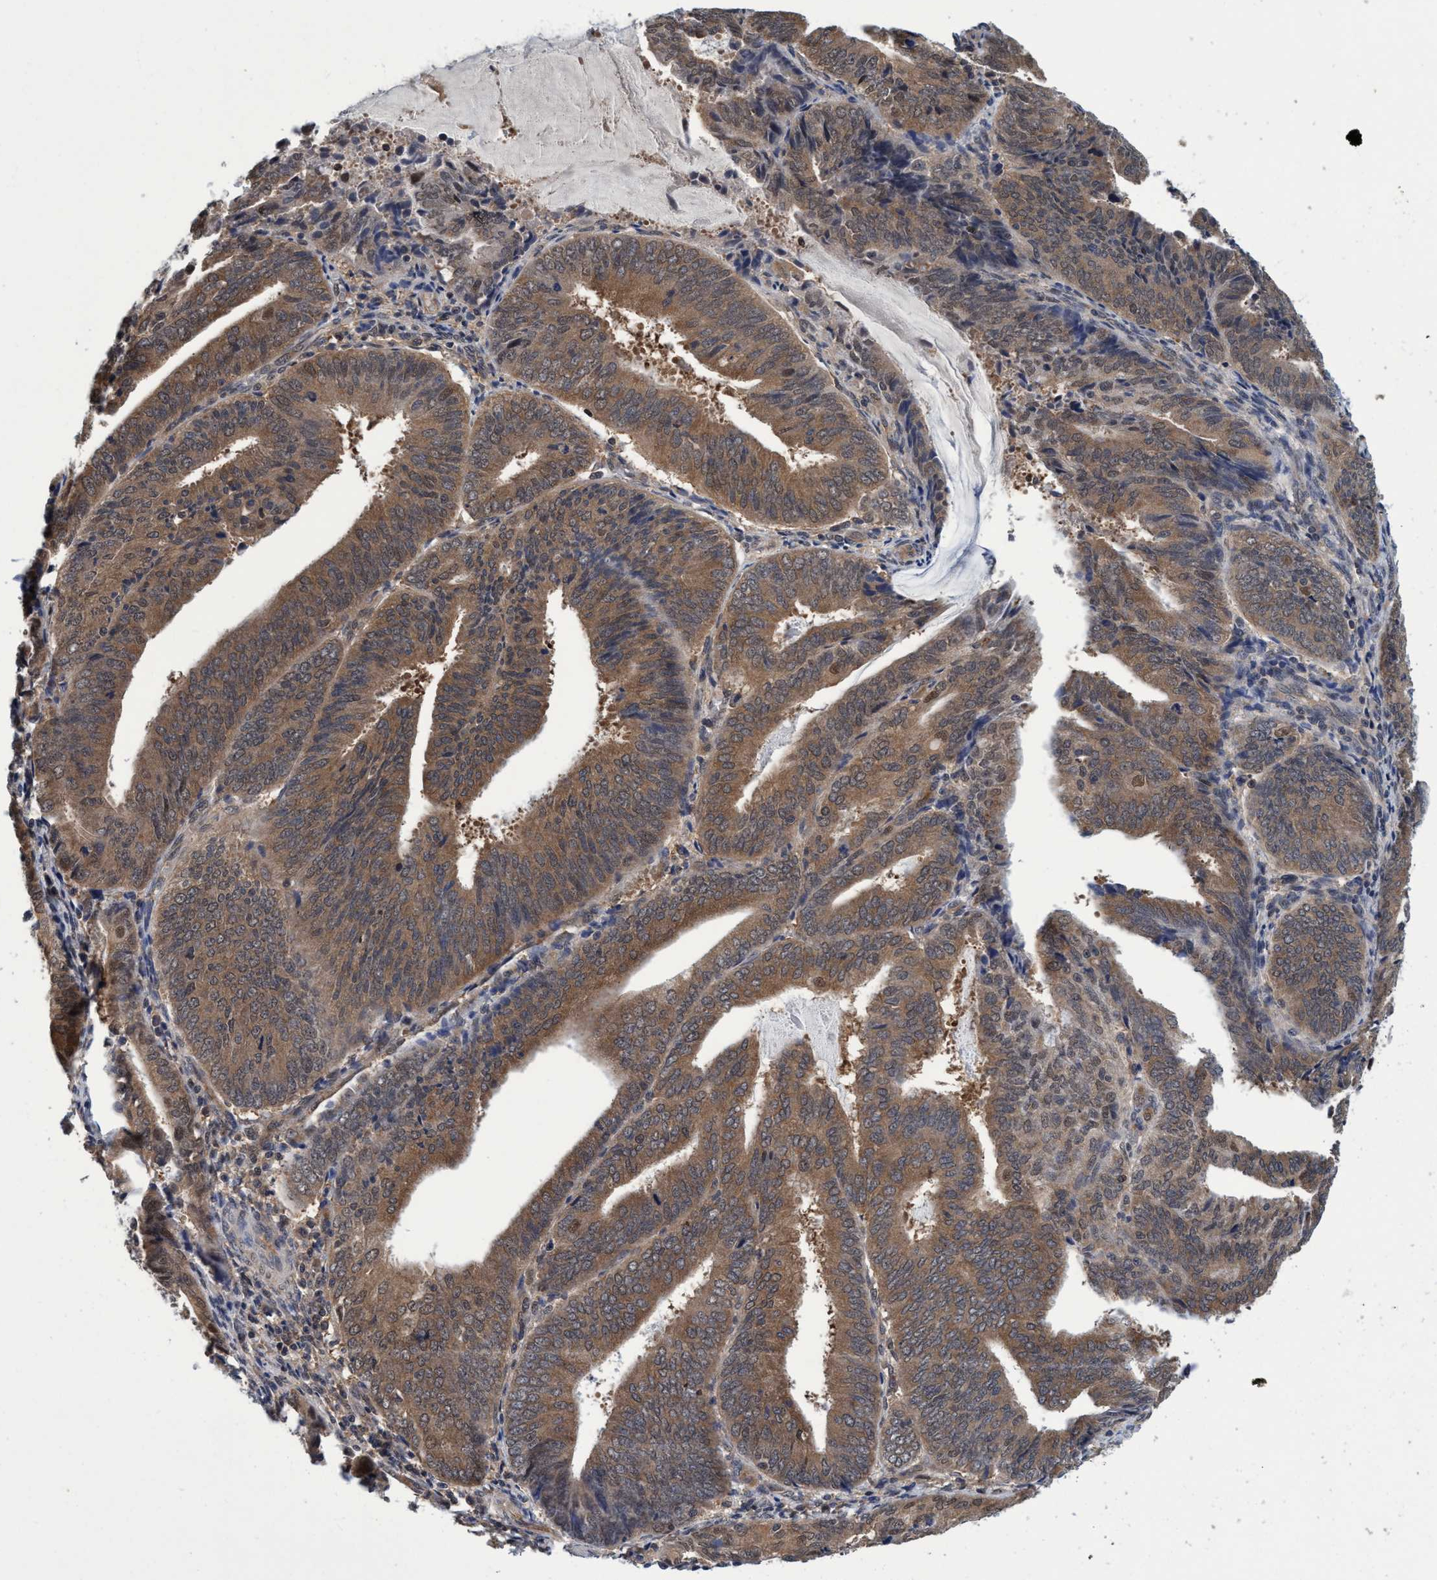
{"staining": {"intensity": "moderate", "quantity": ">75%", "location": "cytoplasmic/membranous"}, "tissue": "endometrial cancer", "cell_type": "Tumor cells", "image_type": "cancer", "snomed": [{"axis": "morphology", "description": "Adenocarcinoma, NOS"}, {"axis": "topography", "description": "Endometrium"}], "caption": "The immunohistochemical stain shows moderate cytoplasmic/membranous expression in tumor cells of endometrial adenocarcinoma tissue. (DAB (3,3'-diaminobenzidine) IHC with brightfield microscopy, high magnification).", "gene": "PSMD12", "patient": {"sex": "female", "age": 81}}